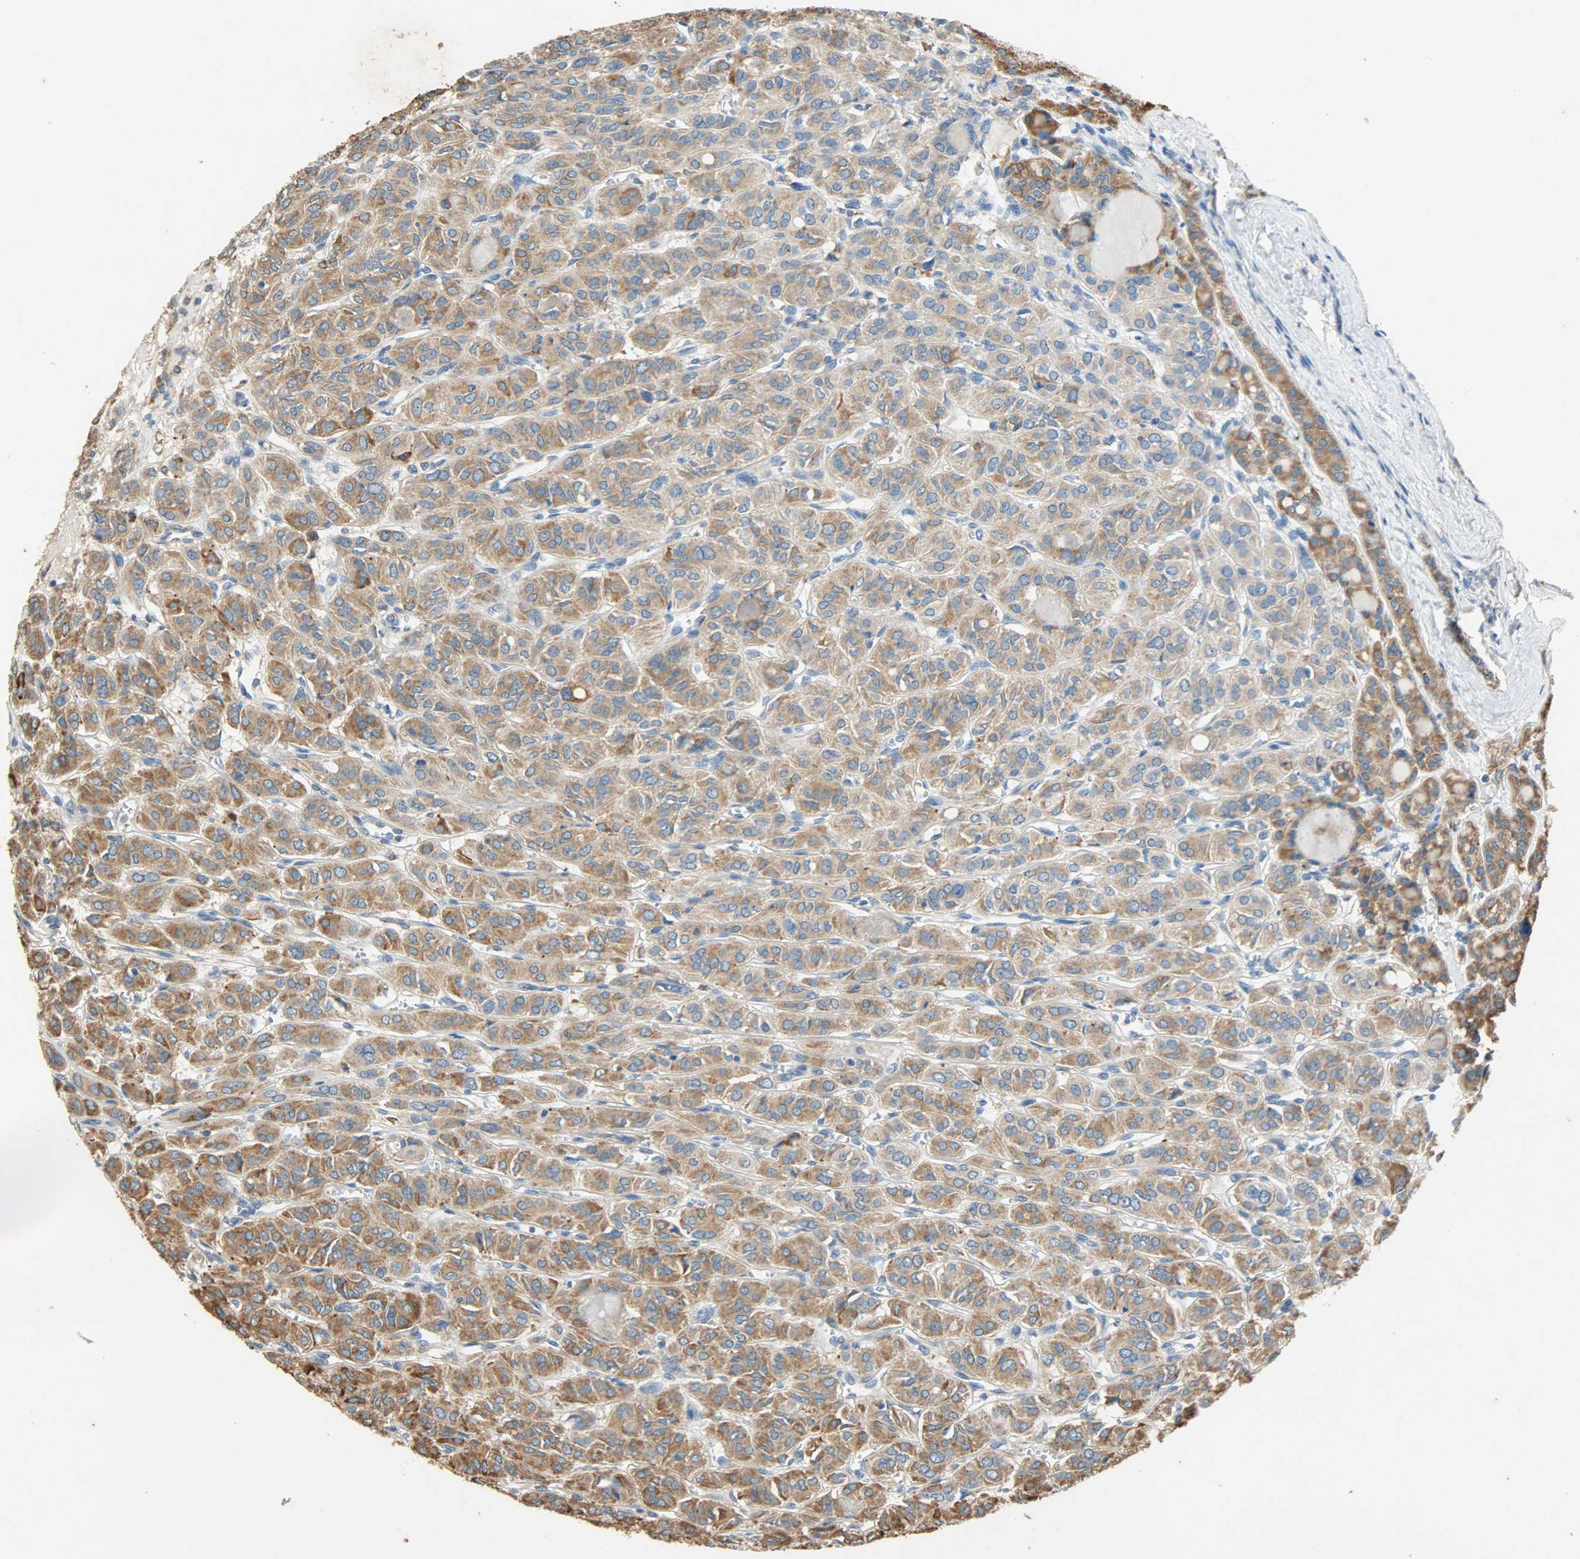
{"staining": {"intensity": "moderate", "quantity": ">75%", "location": "cytoplasmic/membranous"}, "tissue": "thyroid cancer", "cell_type": "Tumor cells", "image_type": "cancer", "snomed": [{"axis": "morphology", "description": "Follicular adenoma carcinoma, NOS"}, {"axis": "topography", "description": "Thyroid gland"}], "caption": "This is an image of IHC staining of follicular adenoma carcinoma (thyroid), which shows moderate staining in the cytoplasmic/membranous of tumor cells.", "gene": "HSPA5", "patient": {"sex": "female", "age": 71}}